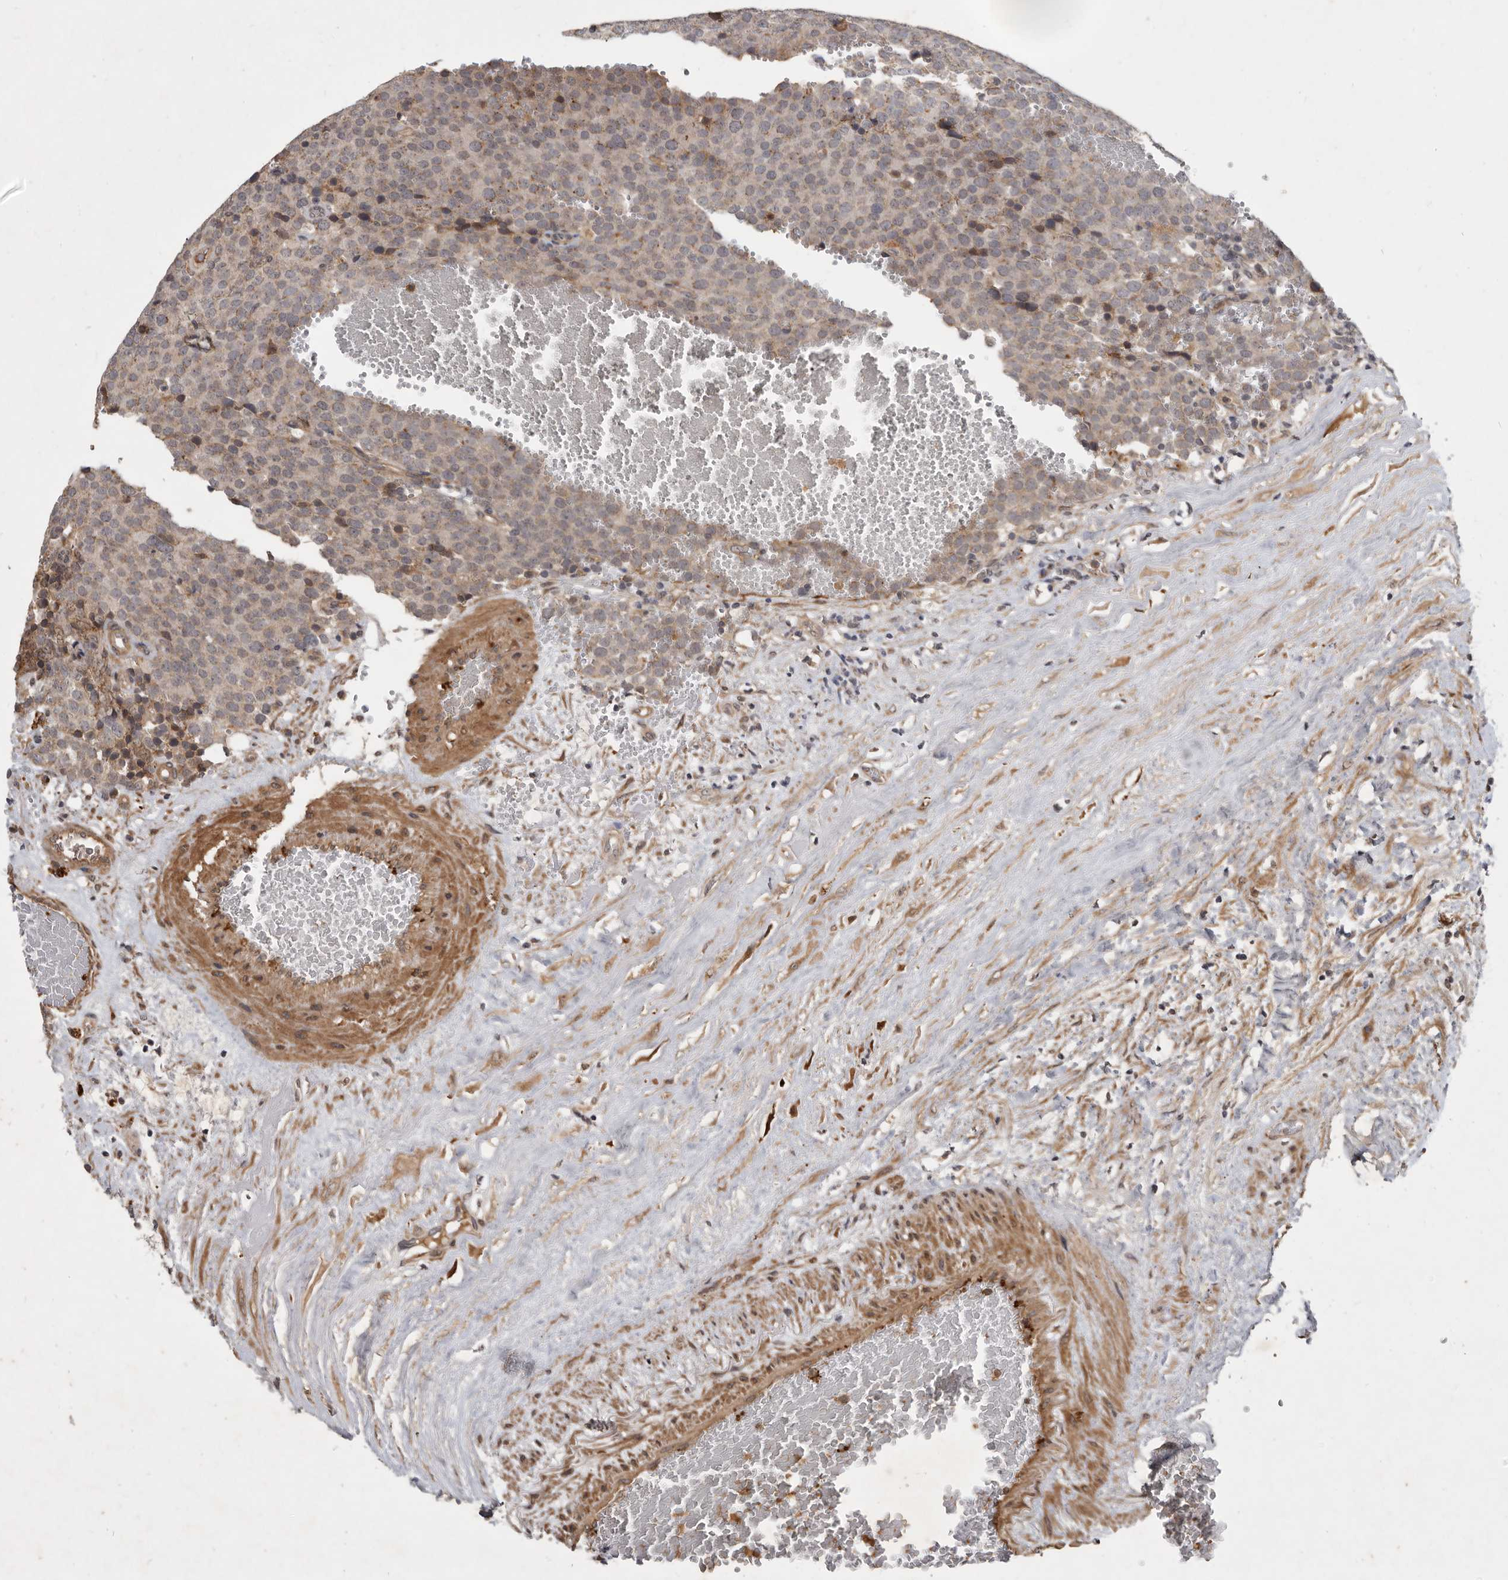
{"staining": {"intensity": "weak", "quantity": ">75%", "location": "cytoplasmic/membranous"}, "tissue": "testis cancer", "cell_type": "Tumor cells", "image_type": "cancer", "snomed": [{"axis": "morphology", "description": "Seminoma, NOS"}, {"axis": "topography", "description": "Testis"}], "caption": "An IHC micrograph of tumor tissue is shown. Protein staining in brown highlights weak cytoplasmic/membranous positivity in testis seminoma within tumor cells.", "gene": "DNAJC28", "patient": {"sex": "male", "age": 71}}